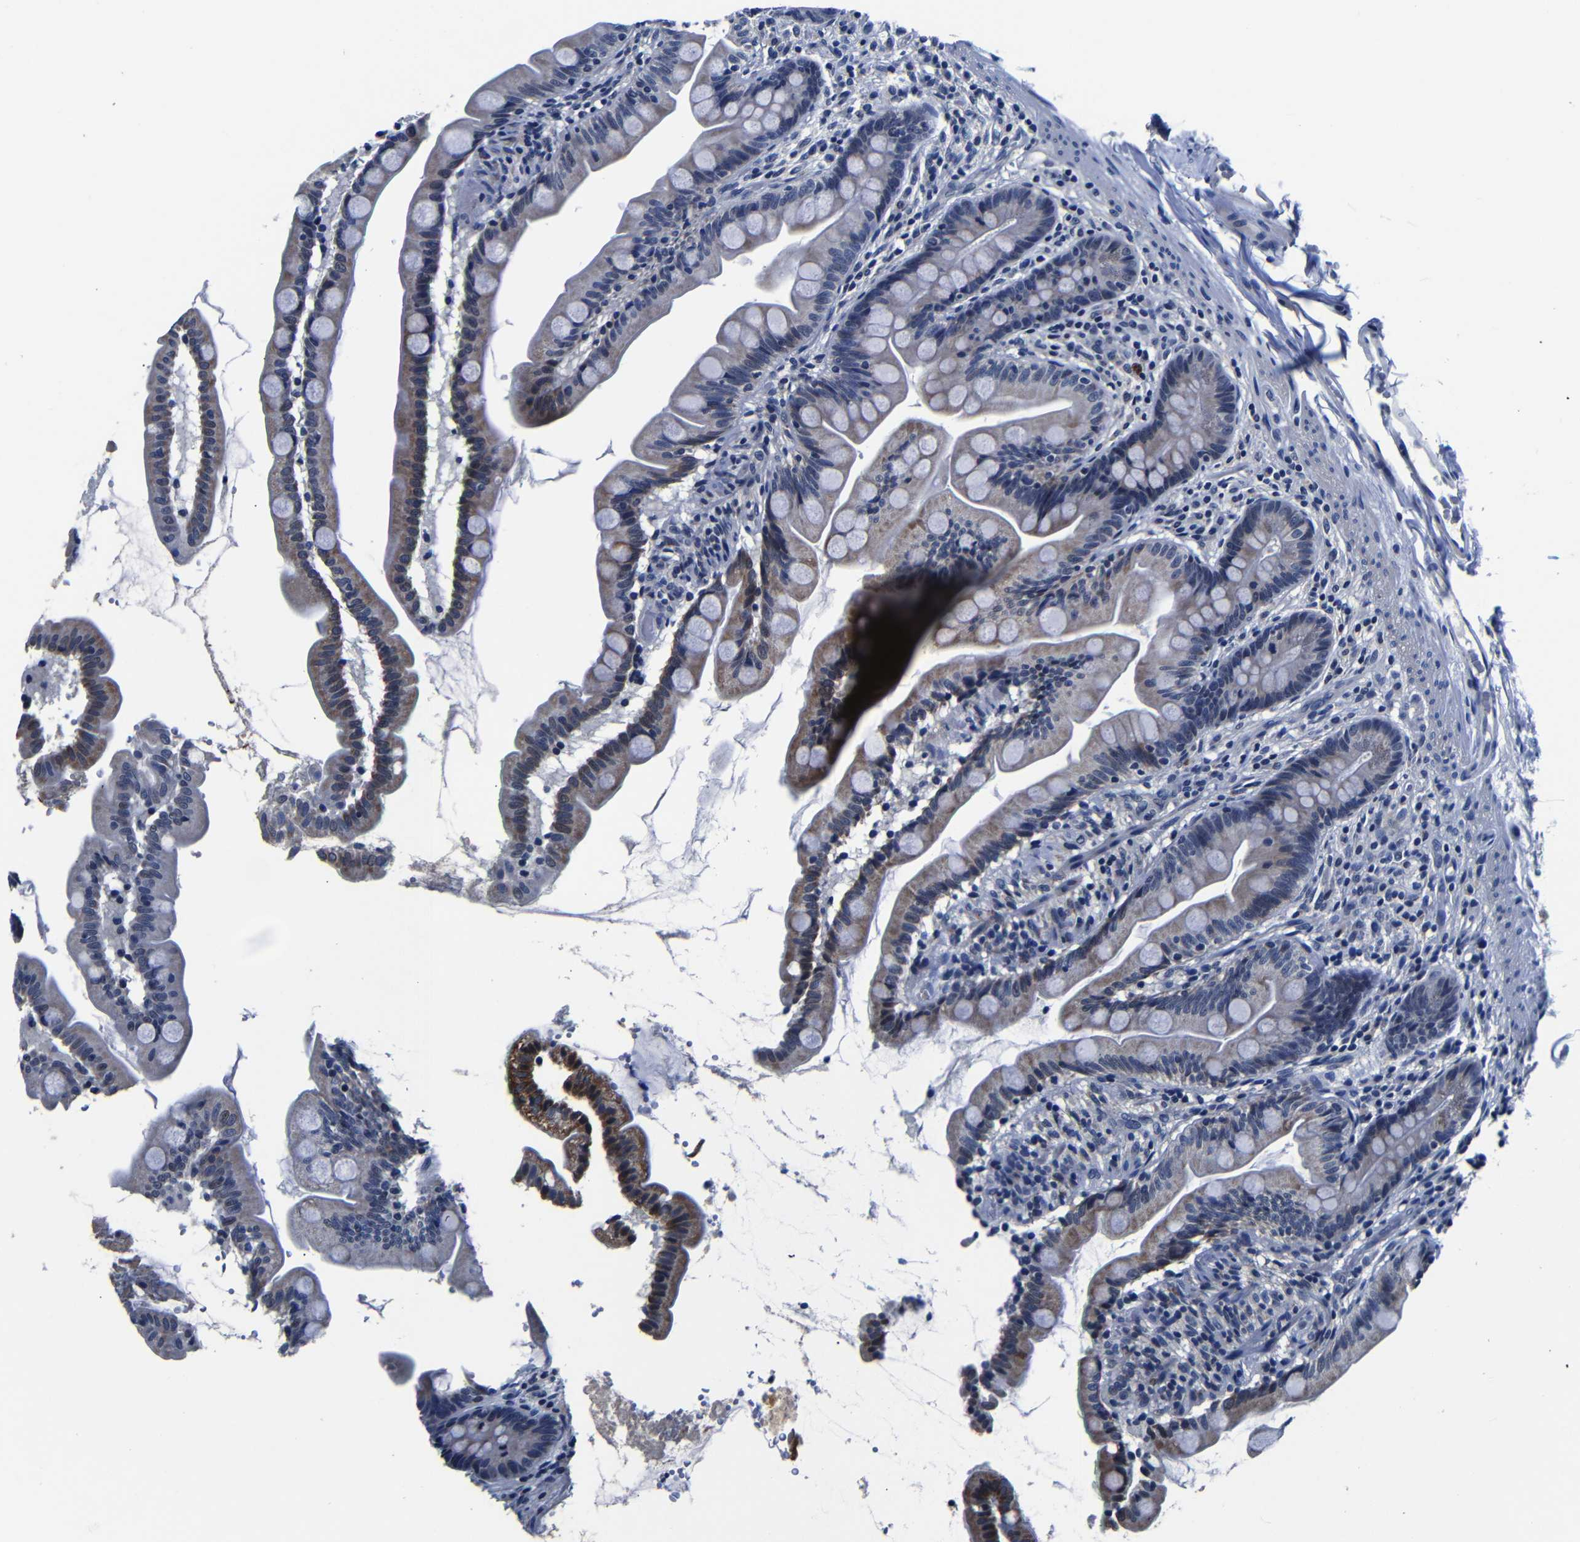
{"staining": {"intensity": "moderate", "quantity": "25%-75%", "location": "cytoplasmic/membranous"}, "tissue": "small intestine", "cell_type": "Glandular cells", "image_type": "normal", "snomed": [{"axis": "morphology", "description": "Normal tissue, NOS"}, {"axis": "topography", "description": "Small intestine"}], "caption": "Immunohistochemical staining of unremarkable human small intestine reveals 25%-75% levels of moderate cytoplasmic/membranous protein staining in approximately 25%-75% of glandular cells.", "gene": "DEPP1", "patient": {"sex": "female", "age": 56}}